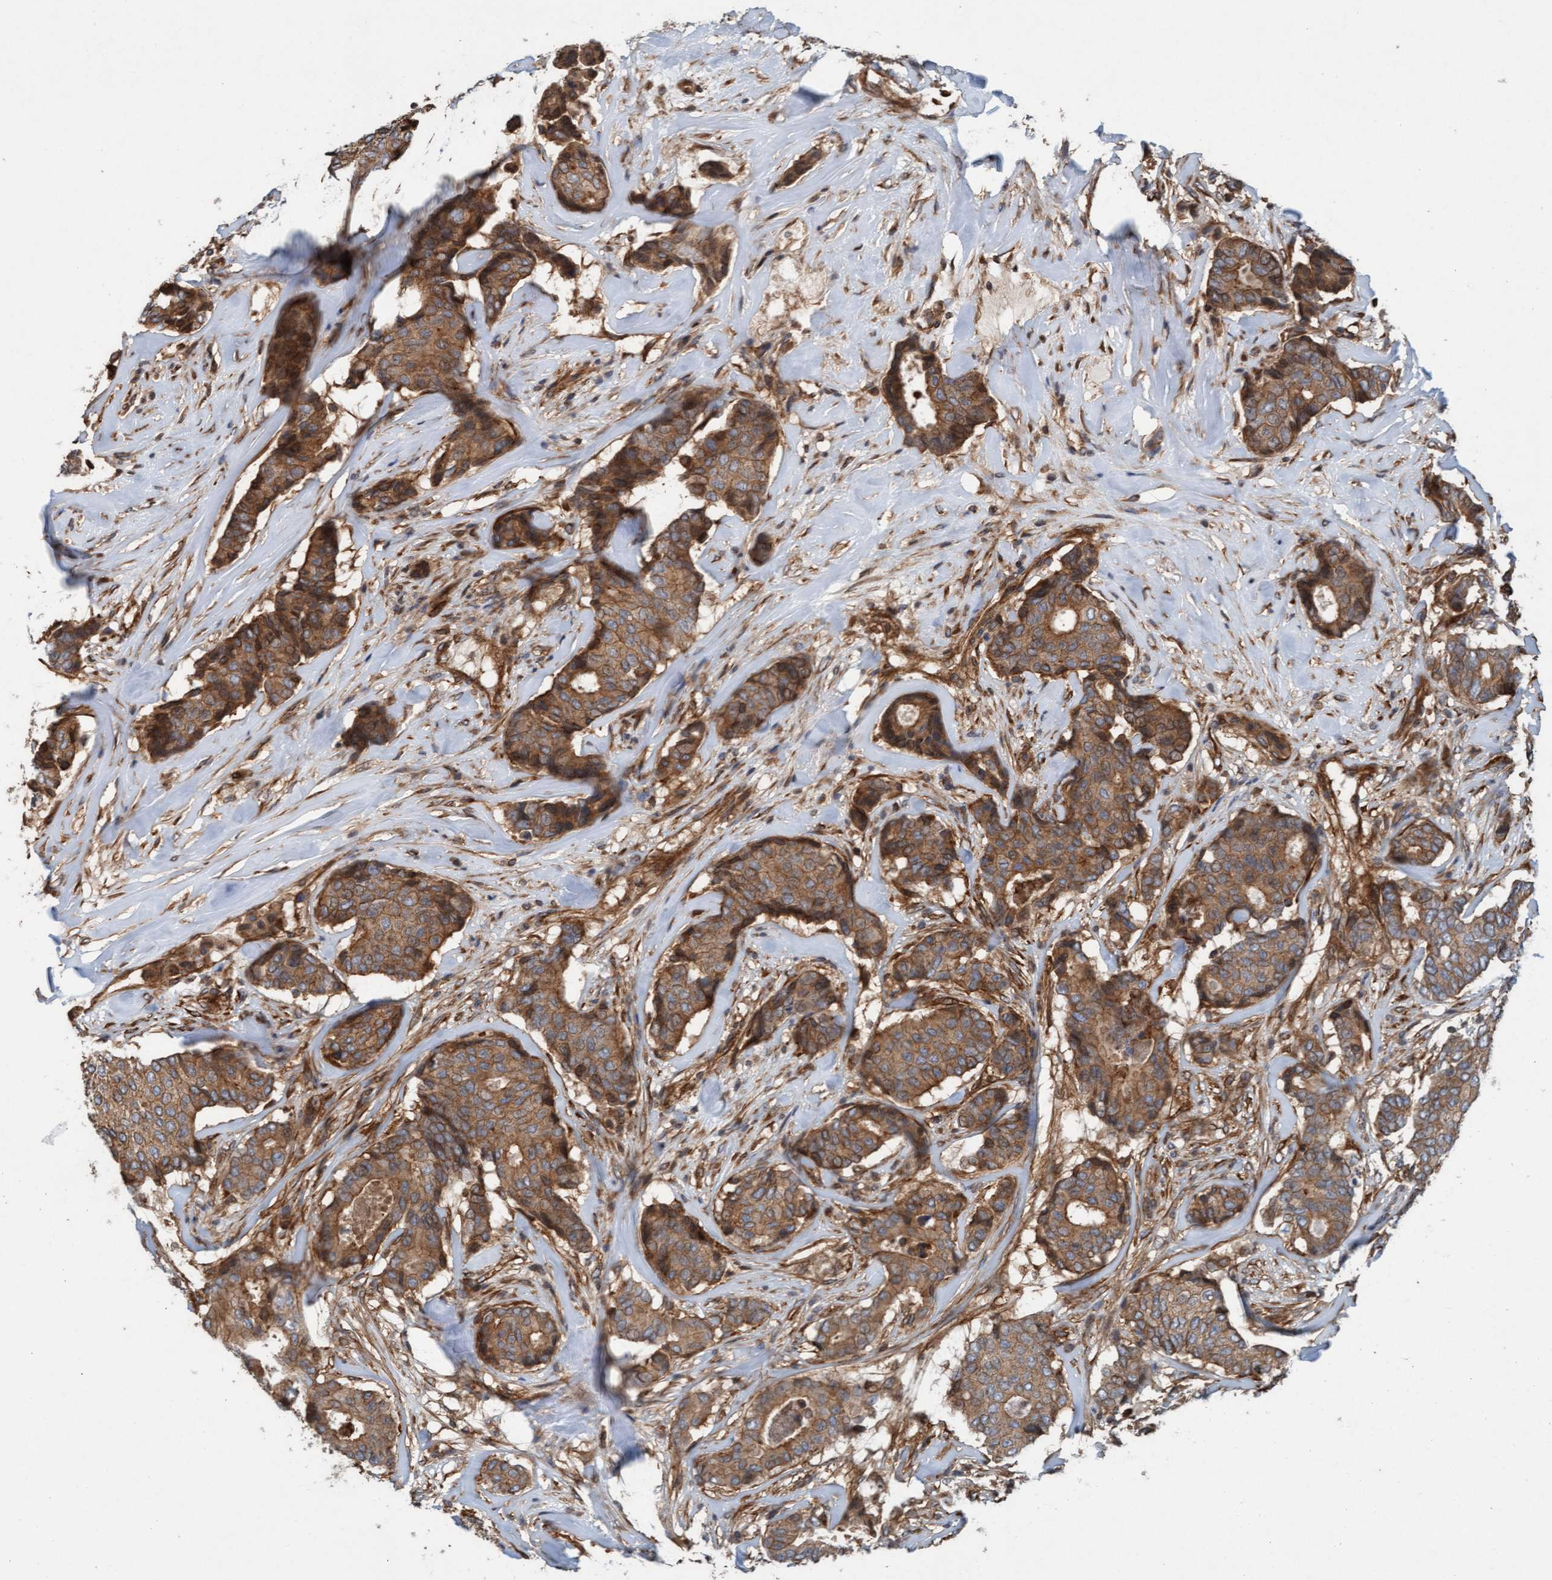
{"staining": {"intensity": "moderate", "quantity": ">75%", "location": "cytoplasmic/membranous"}, "tissue": "breast cancer", "cell_type": "Tumor cells", "image_type": "cancer", "snomed": [{"axis": "morphology", "description": "Duct carcinoma"}, {"axis": "topography", "description": "Breast"}], "caption": "Brown immunohistochemical staining in breast cancer reveals moderate cytoplasmic/membranous positivity in about >75% of tumor cells. Immunohistochemistry (ihc) stains the protein in brown and the nuclei are stained blue.", "gene": "ERAL1", "patient": {"sex": "female", "age": 75}}